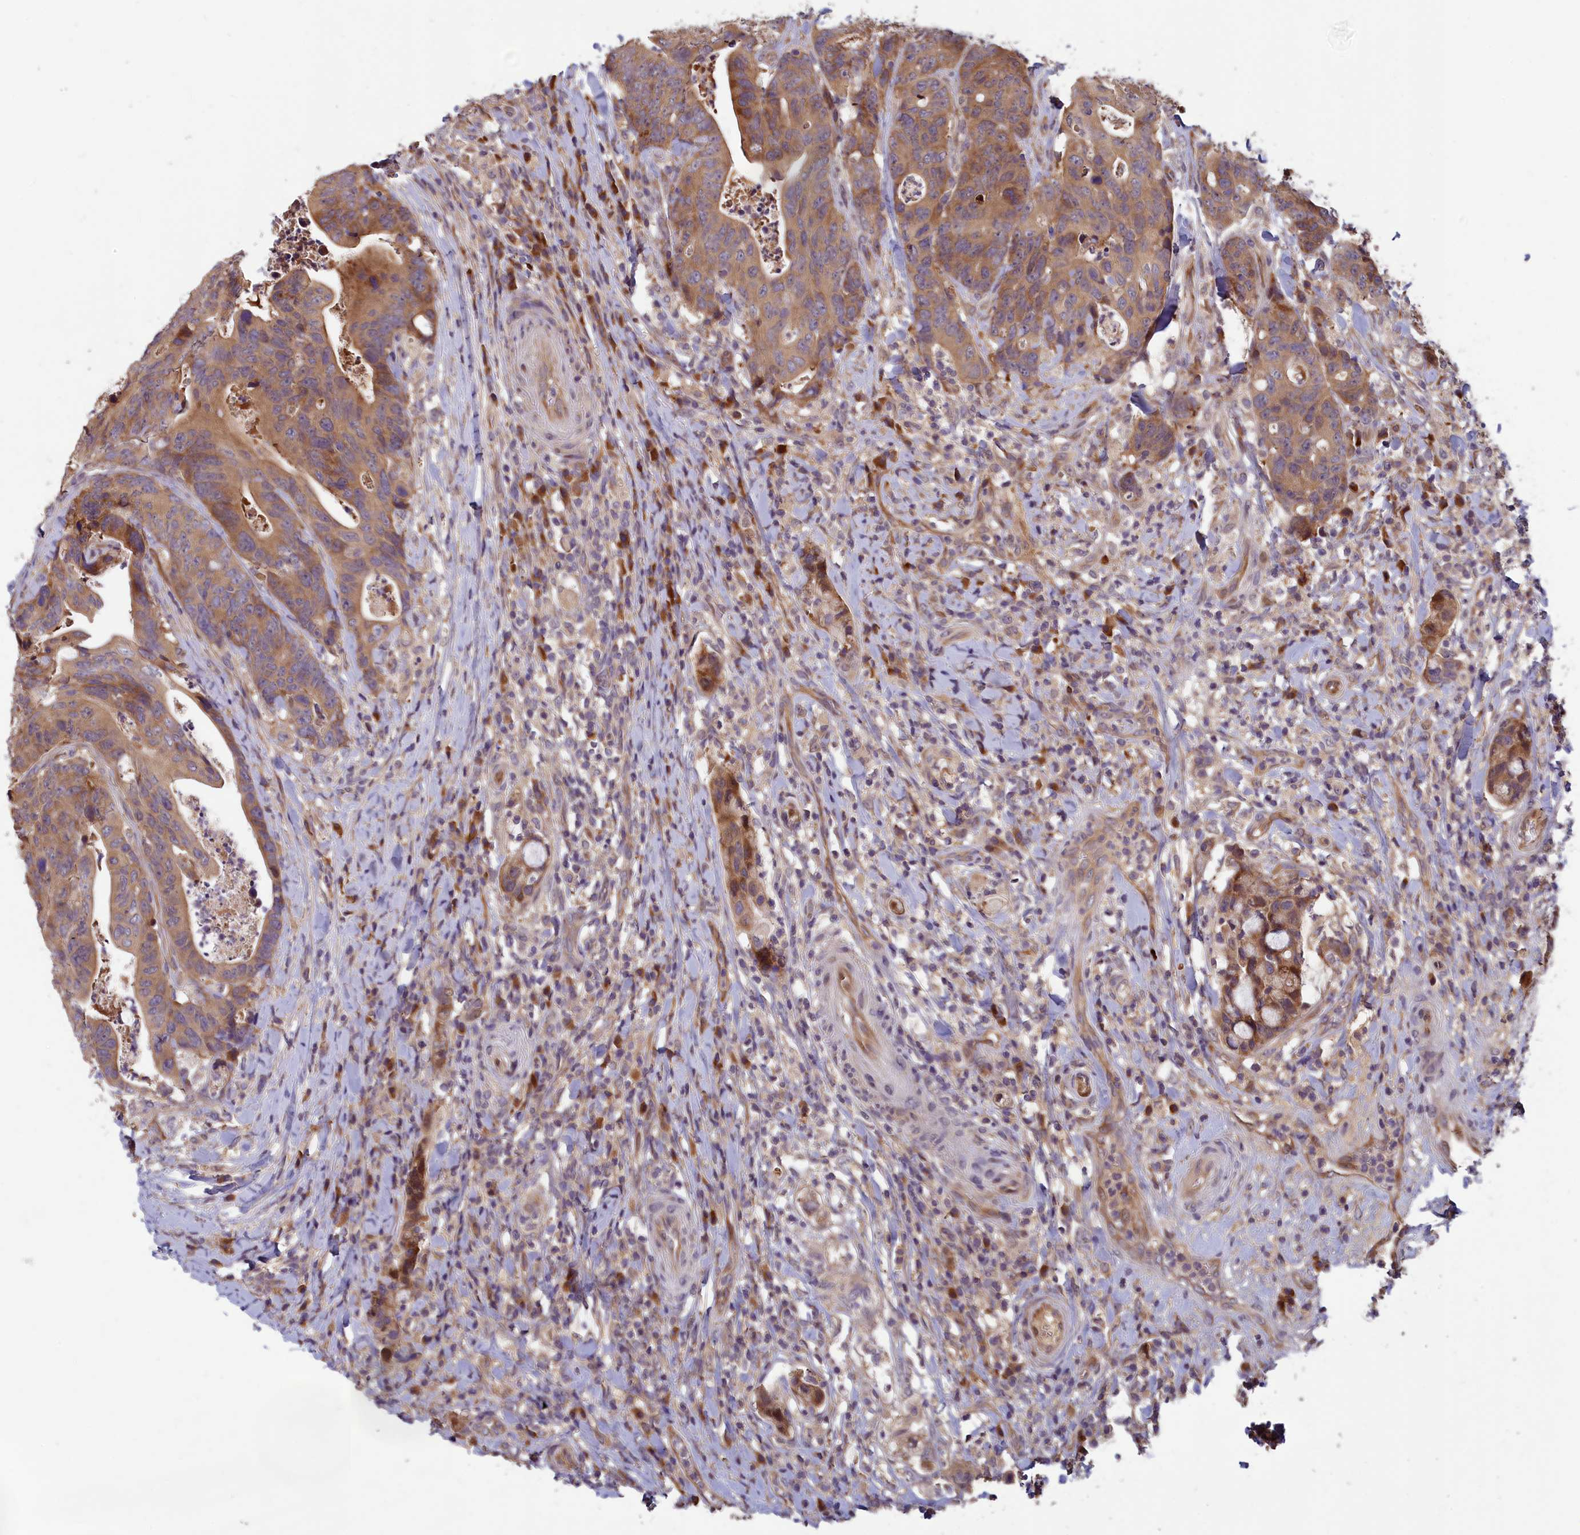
{"staining": {"intensity": "moderate", "quantity": ">75%", "location": "cytoplasmic/membranous"}, "tissue": "colorectal cancer", "cell_type": "Tumor cells", "image_type": "cancer", "snomed": [{"axis": "morphology", "description": "Adenocarcinoma, NOS"}, {"axis": "topography", "description": "Colon"}], "caption": "Immunohistochemical staining of human colorectal cancer (adenocarcinoma) demonstrates moderate cytoplasmic/membranous protein staining in about >75% of tumor cells.", "gene": "CCDC15", "patient": {"sex": "female", "age": 82}}